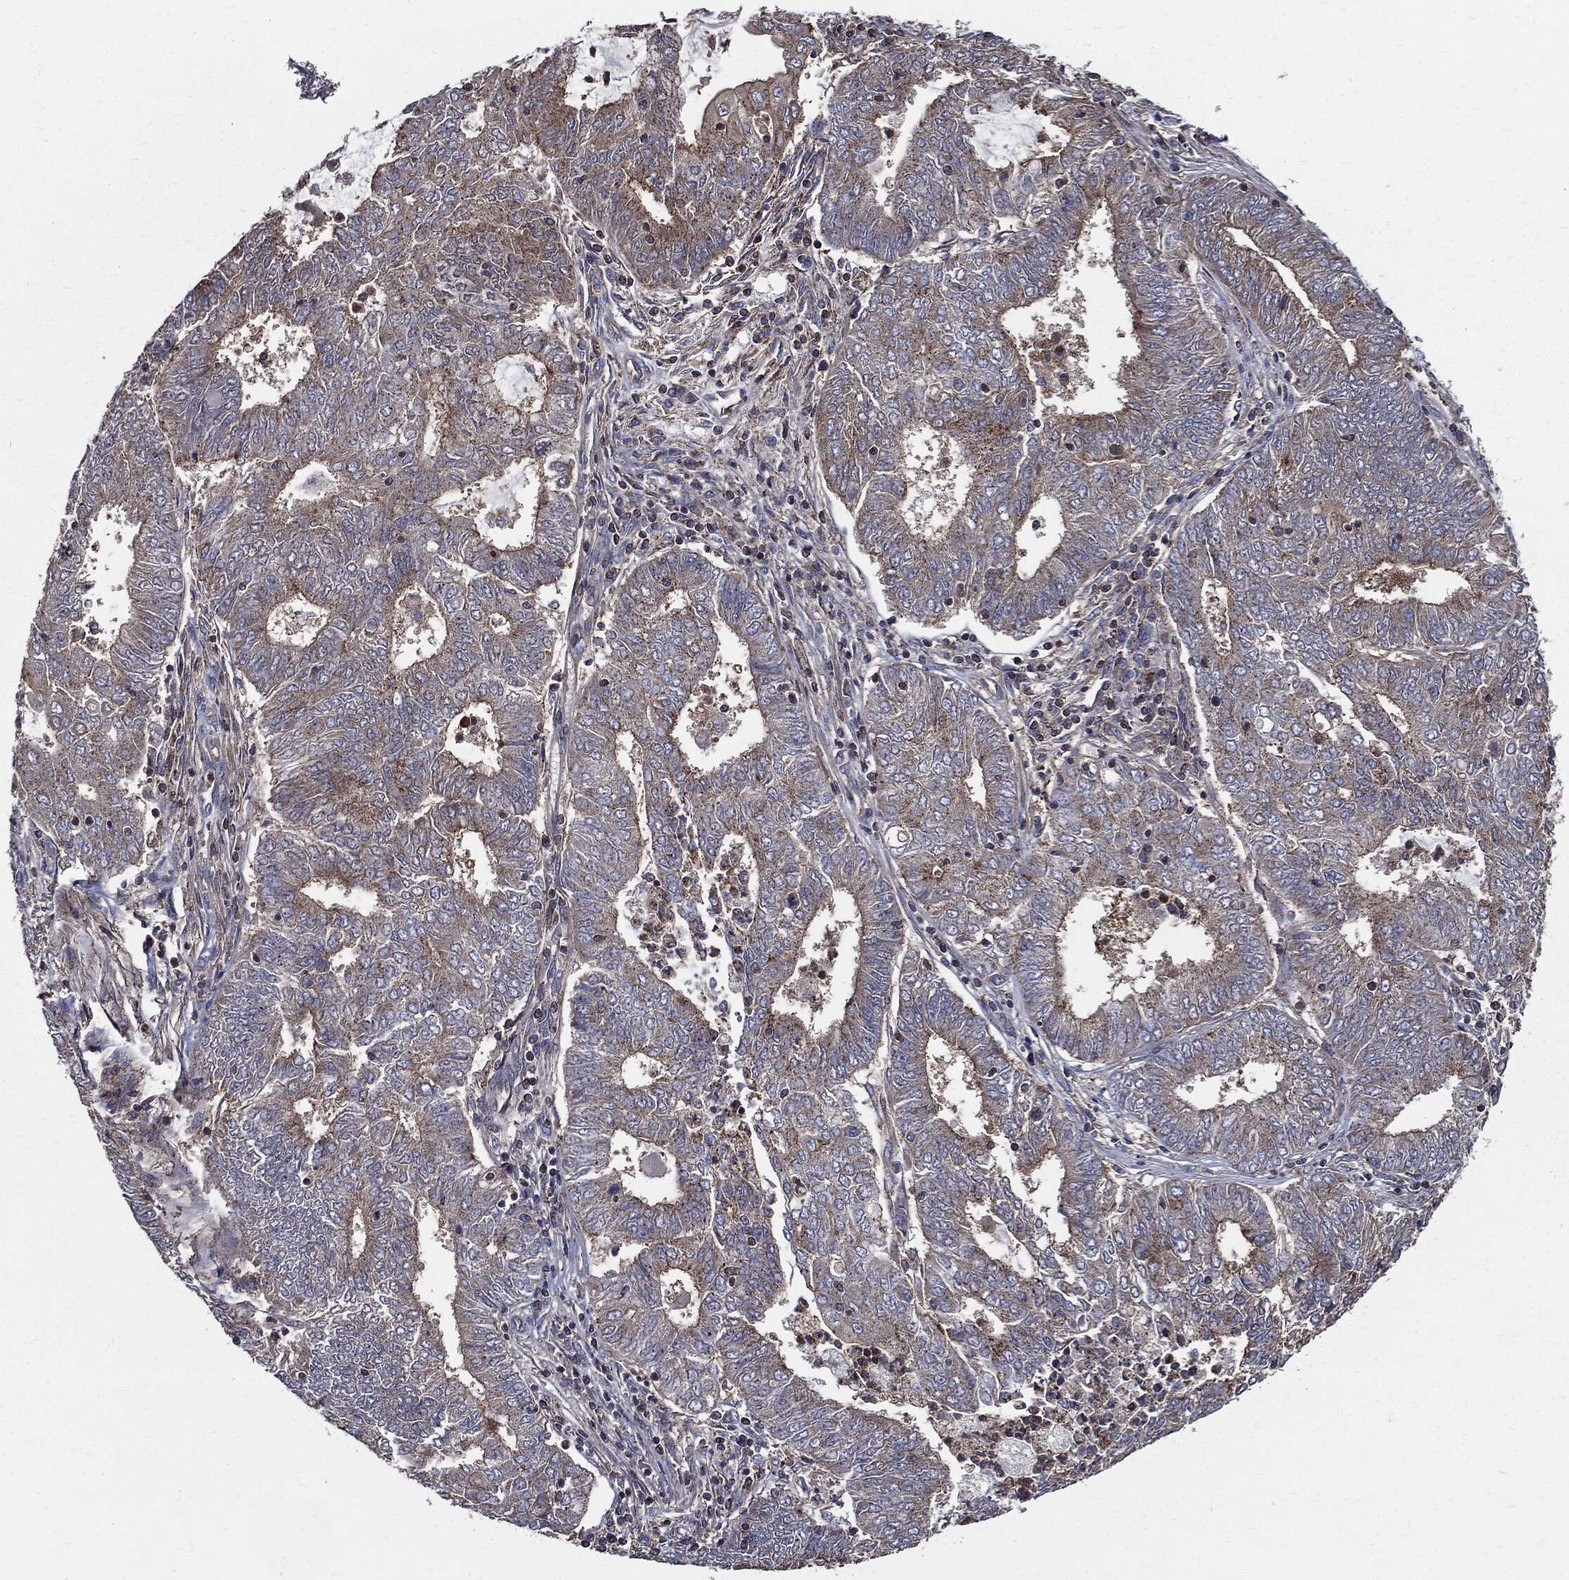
{"staining": {"intensity": "moderate", "quantity": "25%-75%", "location": "cytoplasmic/membranous"}, "tissue": "endometrial cancer", "cell_type": "Tumor cells", "image_type": "cancer", "snomed": [{"axis": "morphology", "description": "Adenocarcinoma, NOS"}, {"axis": "topography", "description": "Endometrium"}], "caption": "The micrograph displays immunohistochemical staining of endometrial adenocarcinoma. There is moderate cytoplasmic/membranous staining is appreciated in approximately 25%-75% of tumor cells.", "gene": "PDCD6IP", "patient": {"sex": "female", "age": 62}}